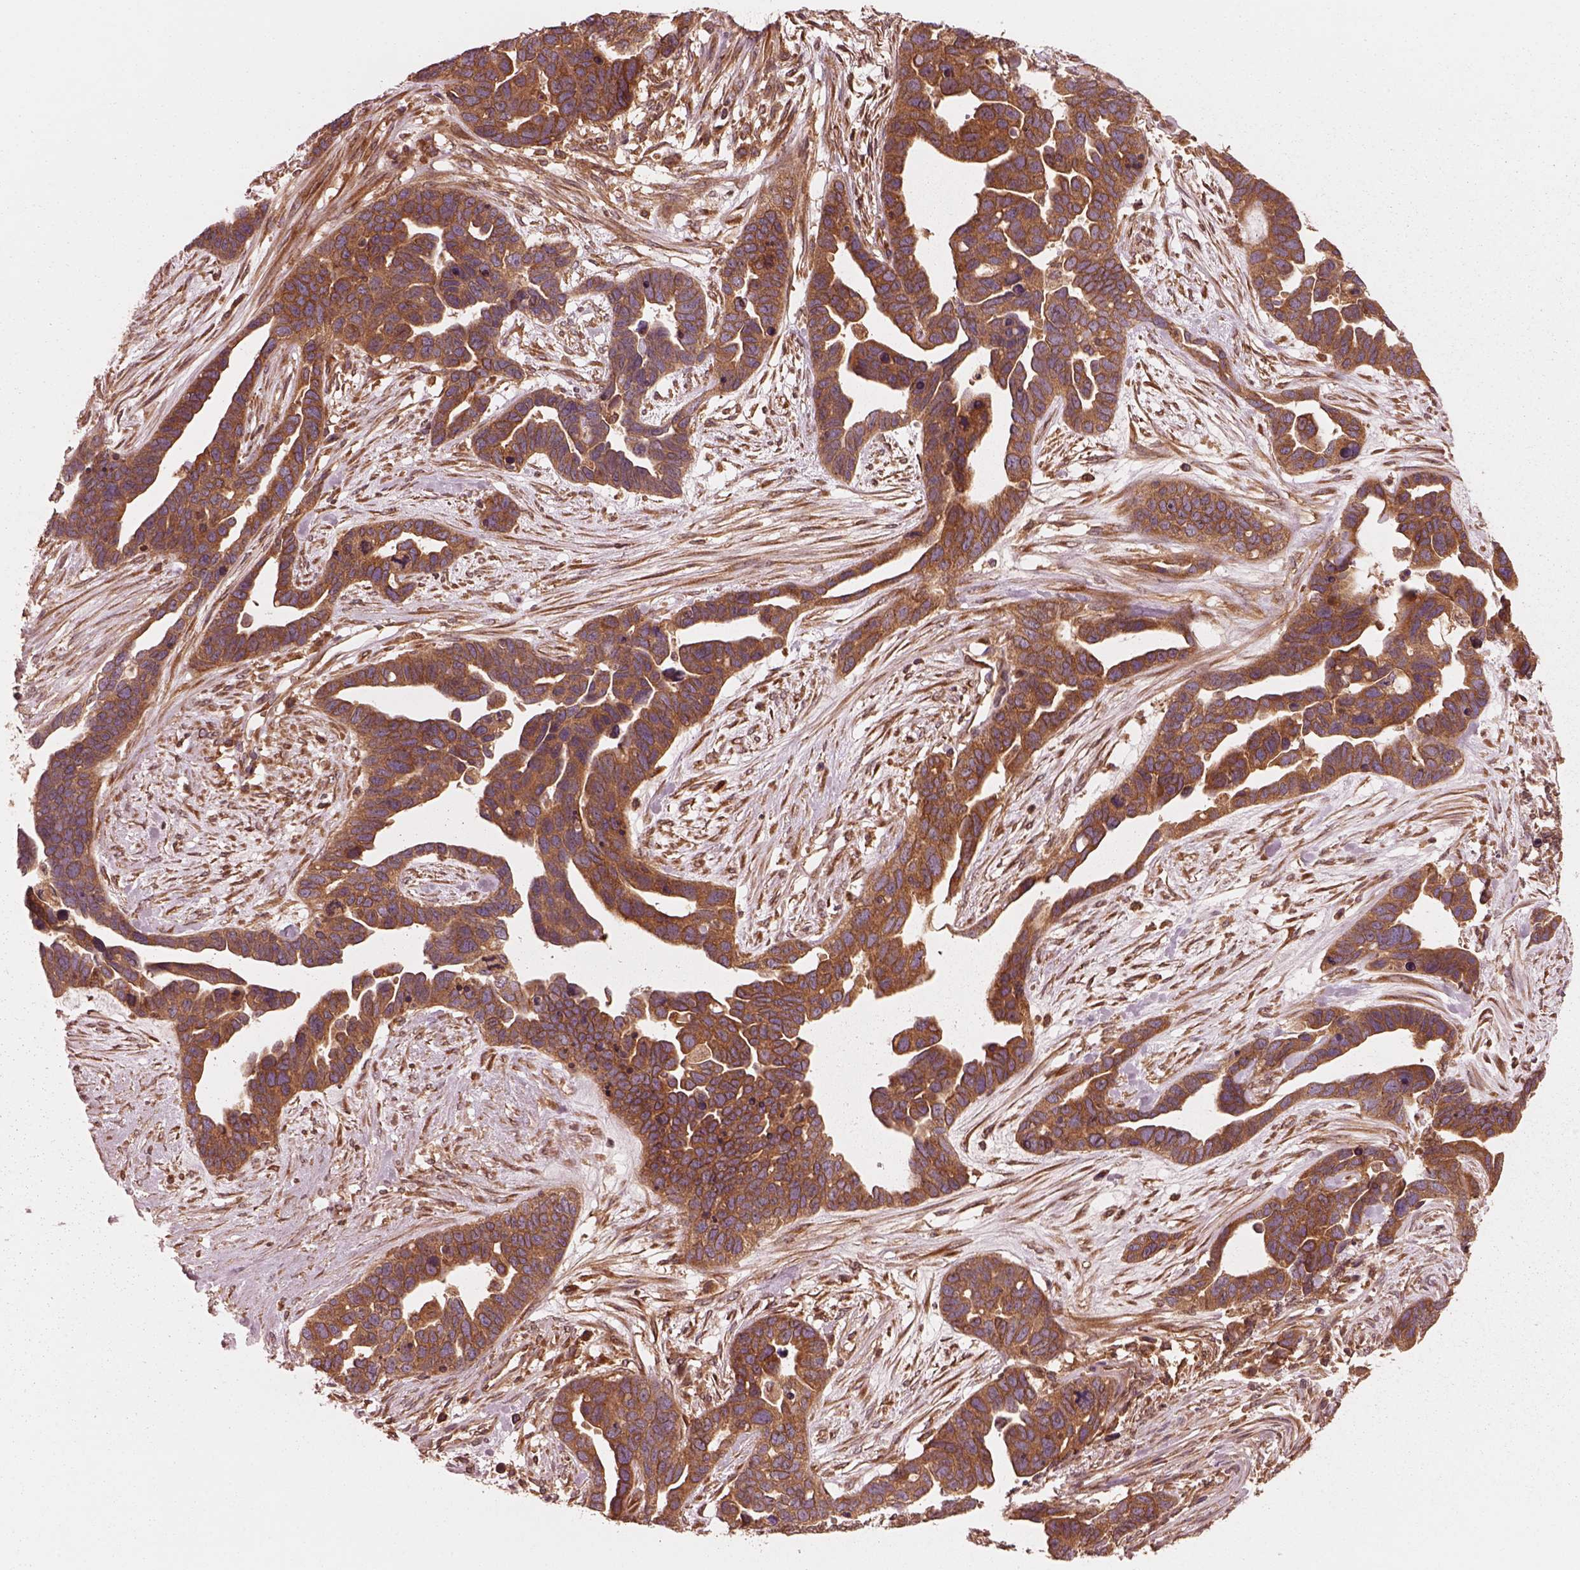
{"staining": {"intensity": "strong", "quantity": "25%-75%", "location": "cytoplasmic/membranous"}, "tissue": "ovarian cancer", "cell_type": "Tumor cells", "image_type": "cancer", "snomed": [{"axis": "morphology", "description": "Cystadenocarcinoma, serous, NOS"}, {"axis": "topography", "description": "Ovary"}], "caption": "Immunohistochemical staining of human ovarian cancer reveals high levels of strong cytoplasmic/membranous expression in approximately 25%-75% of tumor cells.", "gene": "PIK3R2", "patient": {"sex": "female", "age": 54}}